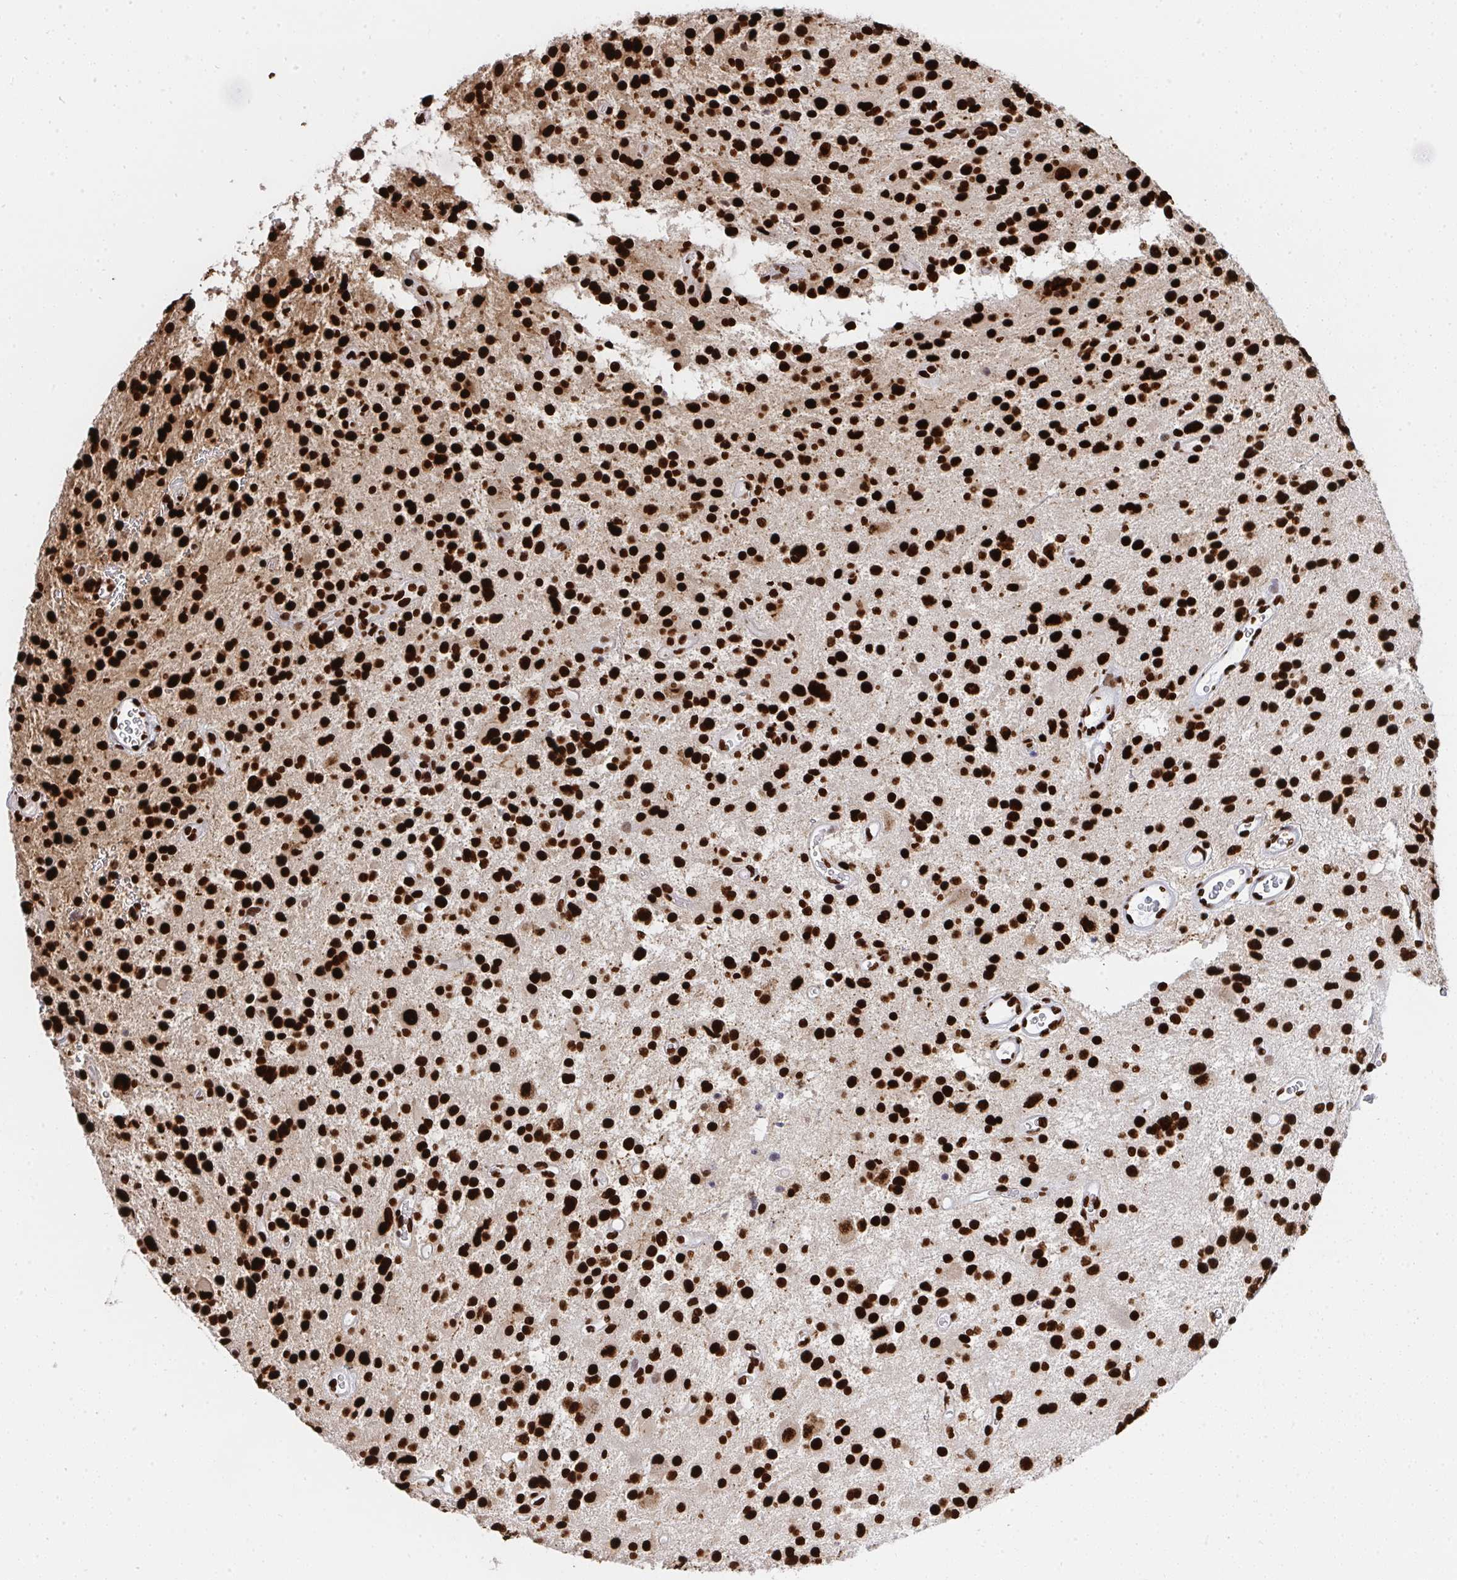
{"staining": {"intensity": "strong", "quantity": ">75%", "location": "nuclear"}, "tissue": "glioma", "cell_type": "Tumor cells", "image_type": "cancer", "snomed": [{"axis": "morphology", "description": "Glioma, malignant, Low grade"}, {"axis": "topography", "description": "Brain"}], "caption": "Immunohistochemical staining of human malignant glioma (low-grade) shows high levels of strong nuclear staining in approximately >75% of tumor cells.", "gene": "HNRNPL", "patient": {"sex": "male", "age": 43}}